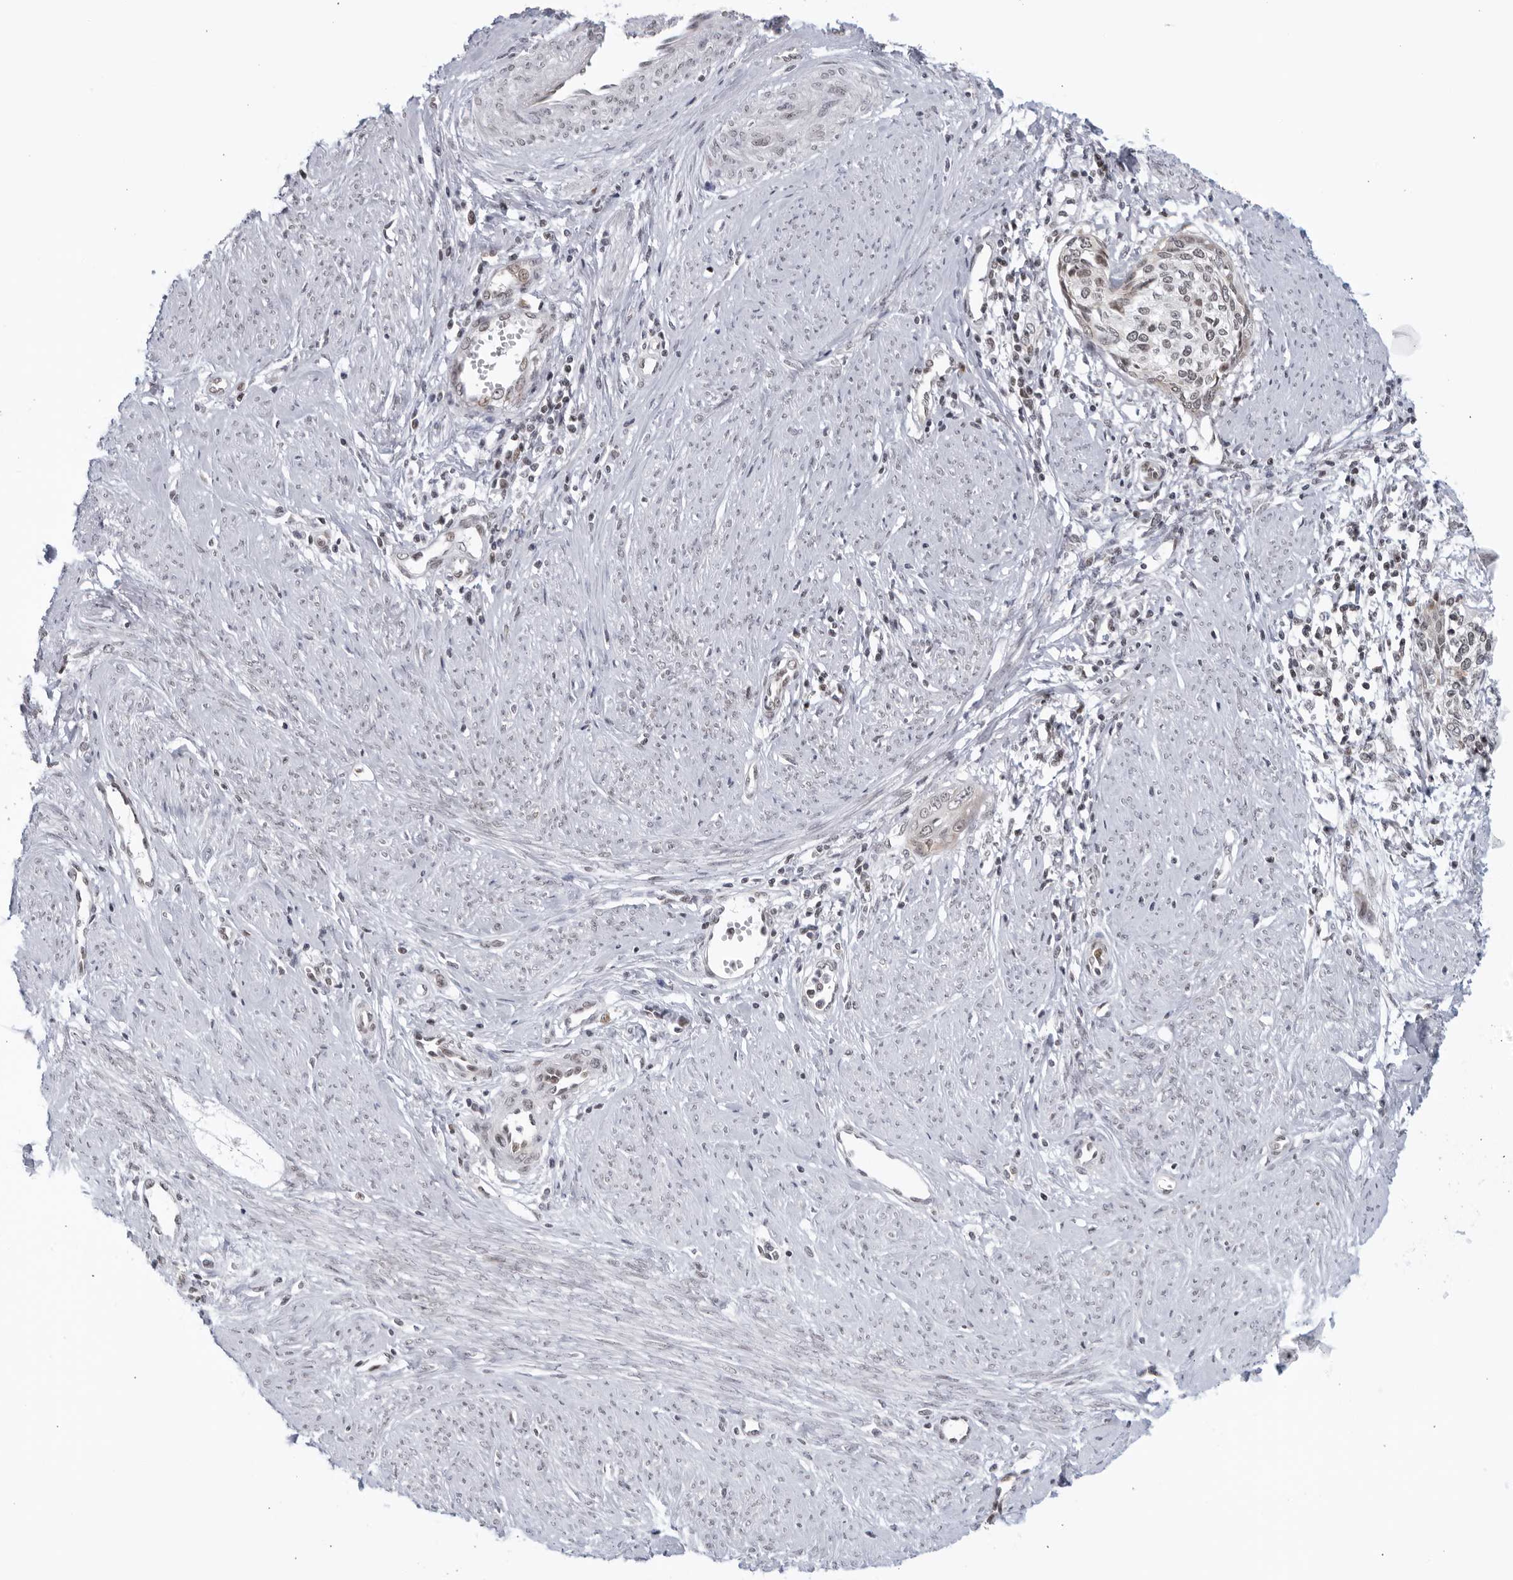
{"staining": {"intensity": "negative", "quantity": "none", "location": "none"}, "tissue": "cervical cancer", "cell_type": "Tumor cells", "image_type": "cancer", "snomed": [{"axis": "morphology", "description": "Squamous cell carcinoma, NOS"}, {"axis": "topography", "description": "Cervix"}], "caption": "Tumor cells are negative for protein expression in human squamous cell carcinoma (cervical).", "gene": "RAB11FIP3", "patient": {"sex": "female", "age": 37}}